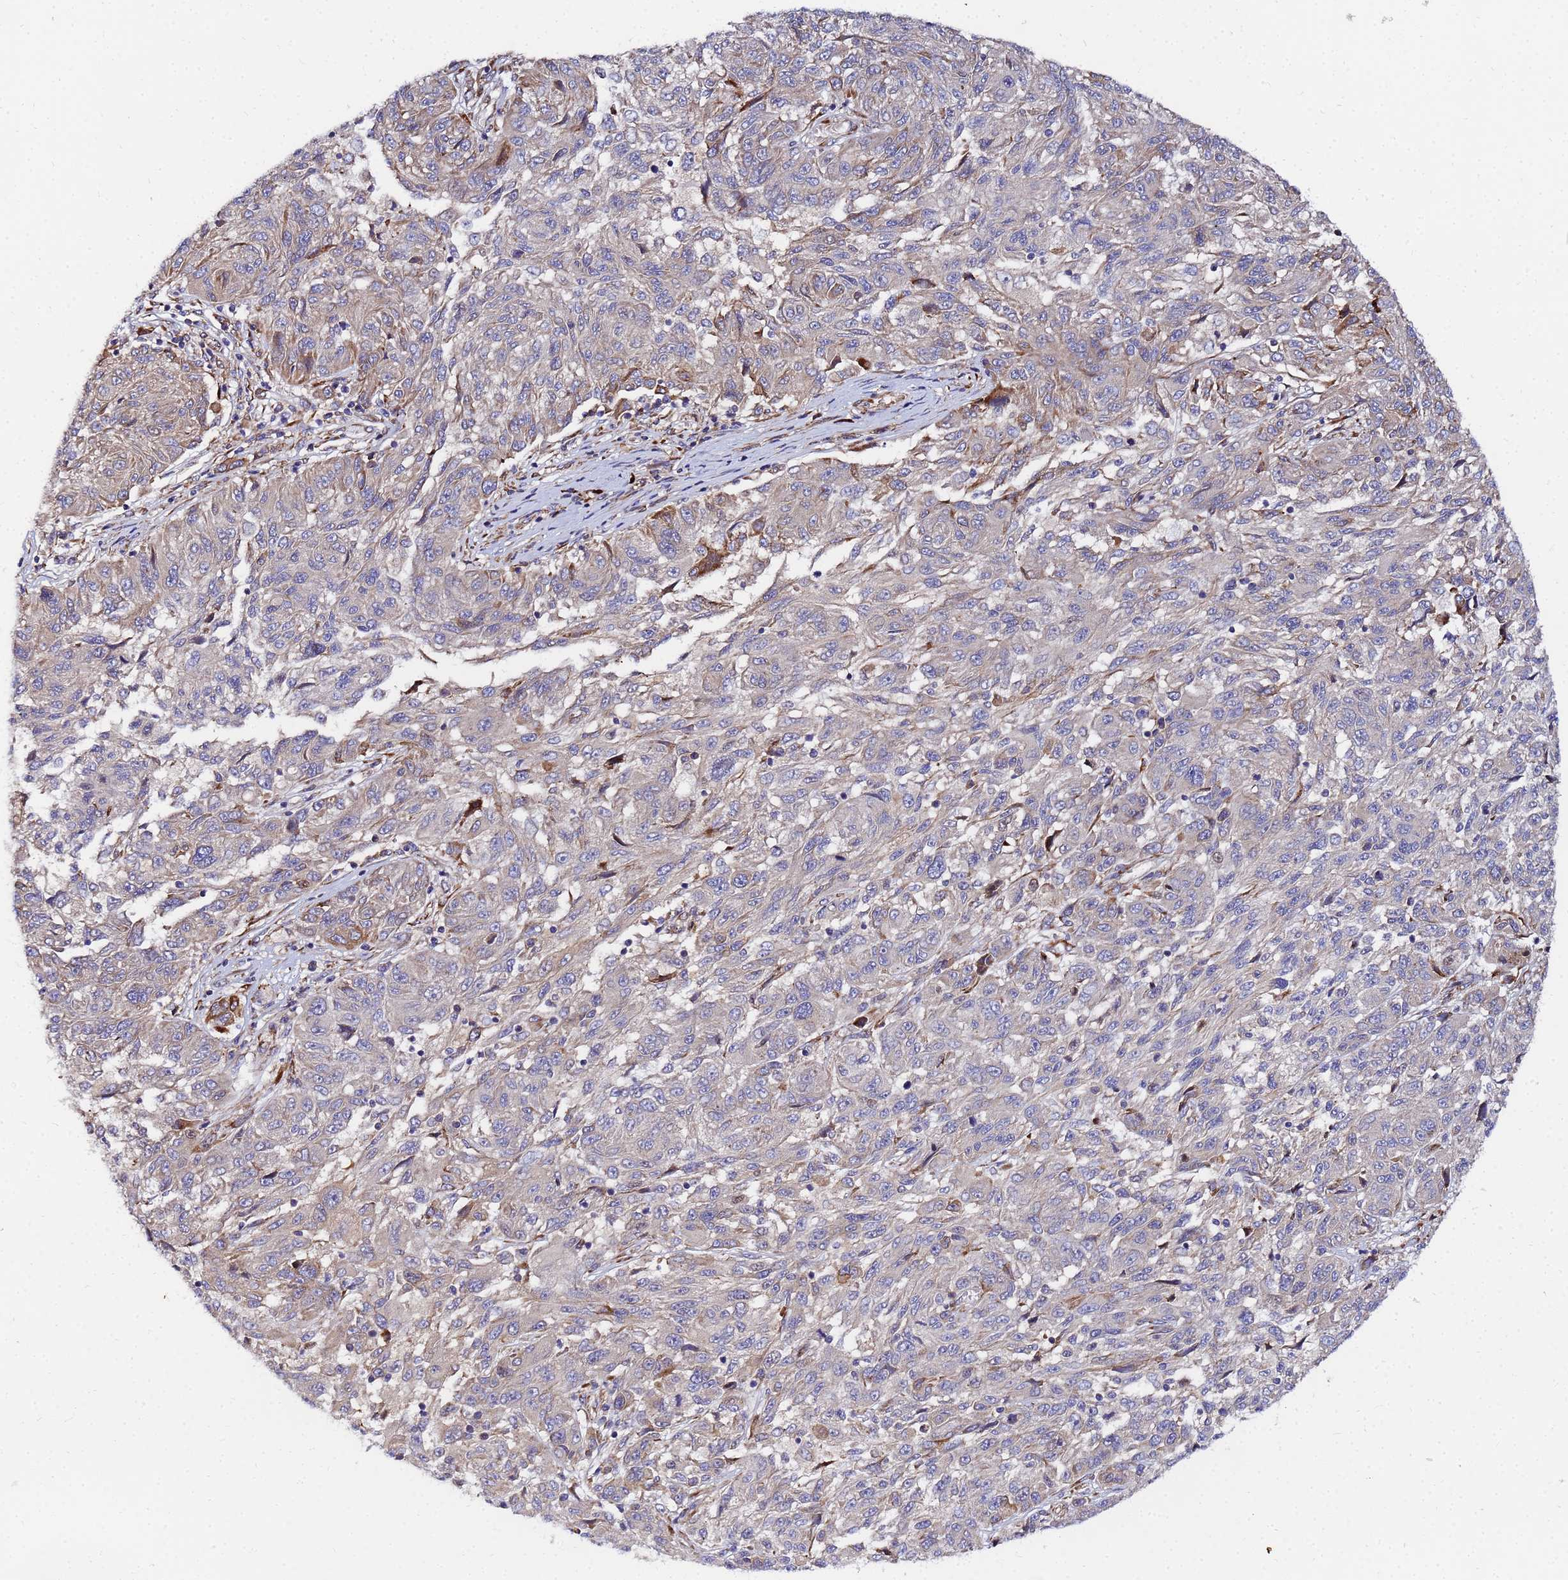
{"staining": {"intensity": "weak", "quantity": "<25%", "location": "cytoplasmic/membranous"}, "tissue": "melanoma", "cell_type": "Tumor cells", "image_type": "cancer", "snomed": [{"axis": "morphology", "description": "Malignant melanoma, NOS"}, {"axis": "topography", "description": "Skin"}], "caption": "Histopathology image shows no protein staining in tumor cells of malignant melanoma tissue.", "gene": "POM121", "patient": {"sex": "male", "age": 53}}